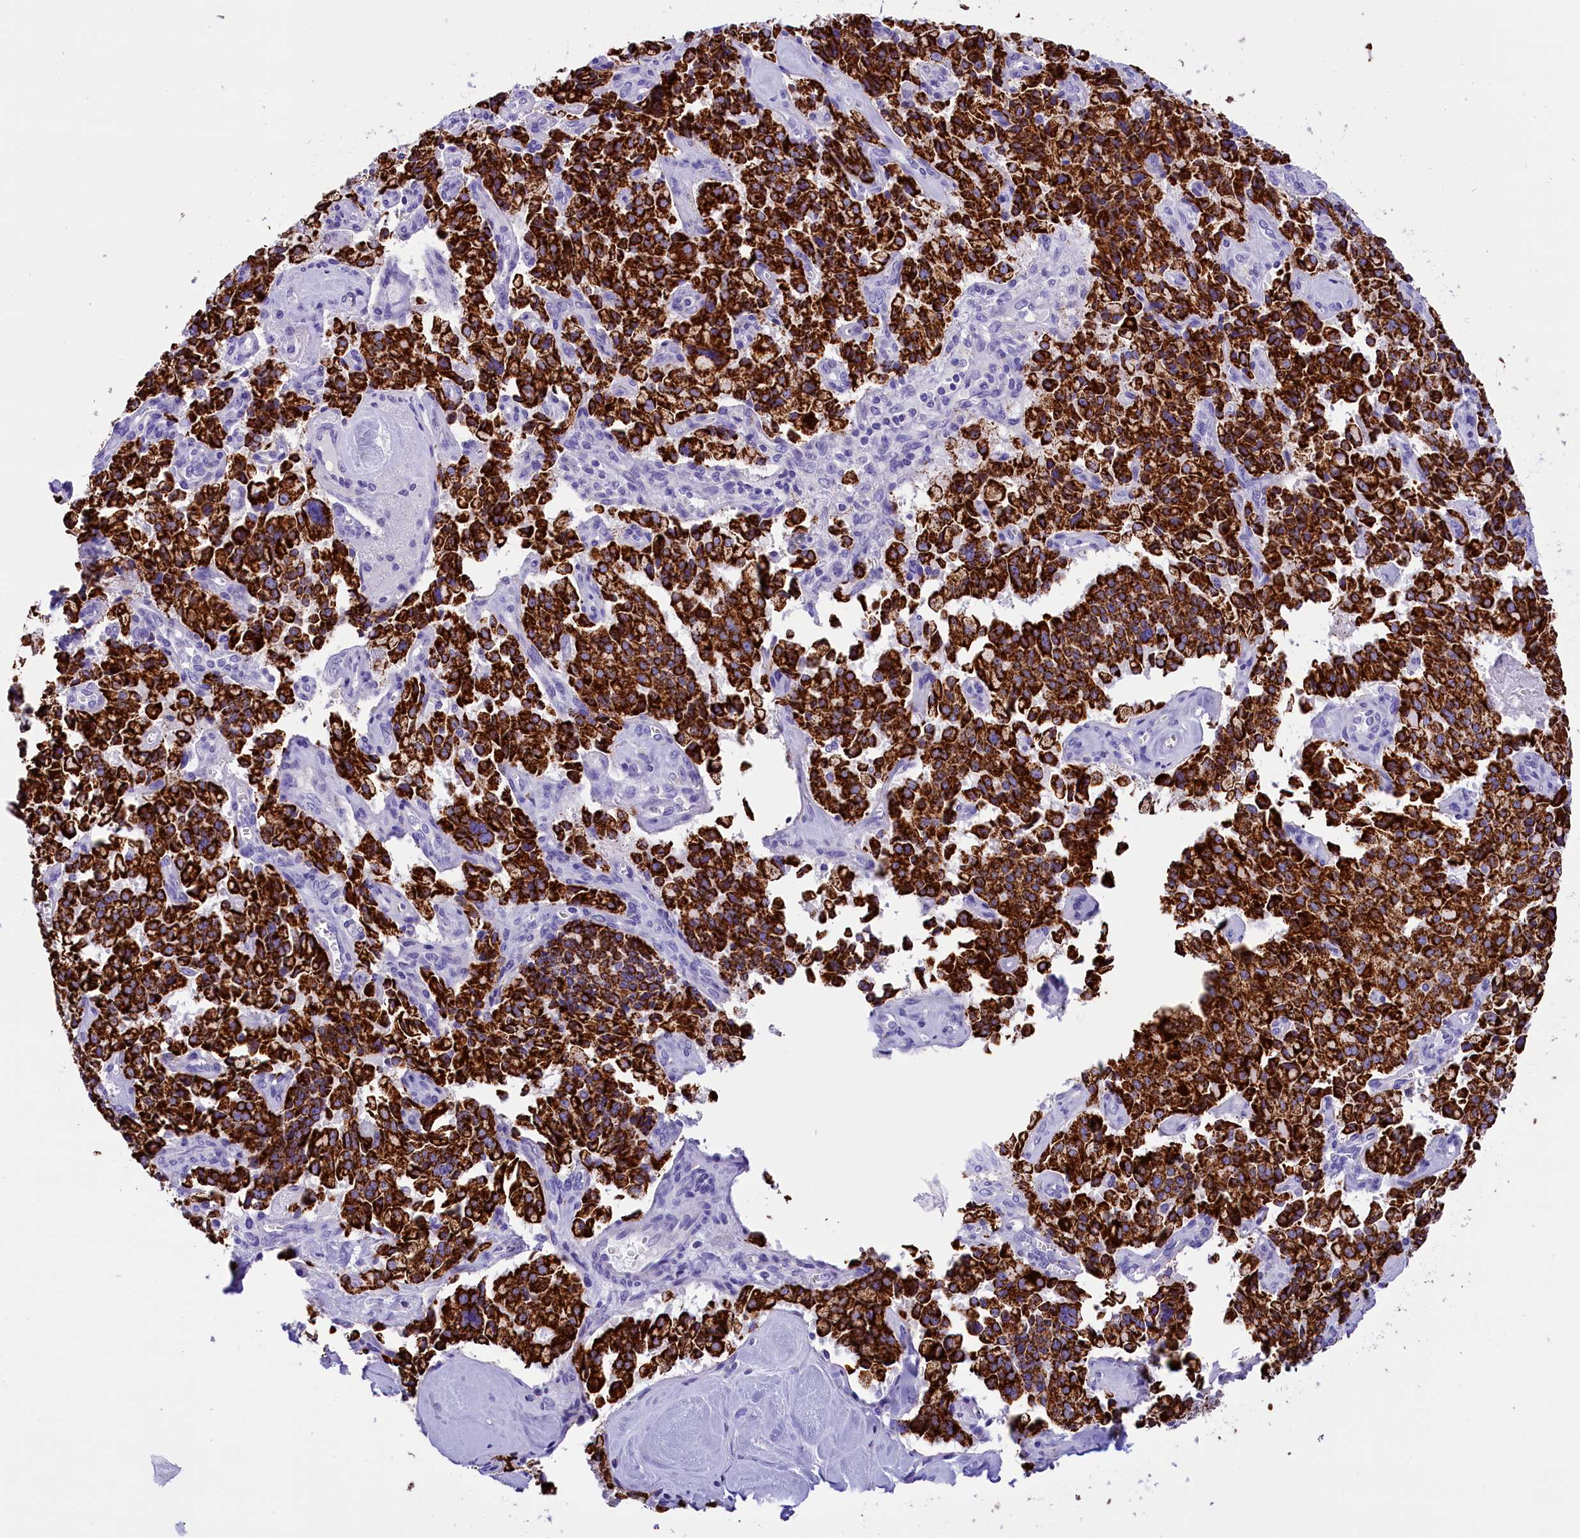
{"staining": {"intensity": "strong", "quantity": ">75%", "location": "cytoplasmic/membranous"}, "tissue": "pancreatic cancer", "cell_type": "Tumor cells", "image_type": "cancer", "snomed": [{"axis": "morphology", "description": "Adenocarcinoma, NOS"}, {"axis": "topography", "description": "Pancreas"}], "caption": "Pancreatic cancer stained for a protein reveals strong cytoplasmic/membranous positivity in tumor cells.", "gene": "ABAT", "patient": {"sex": "male", "age": 65}}